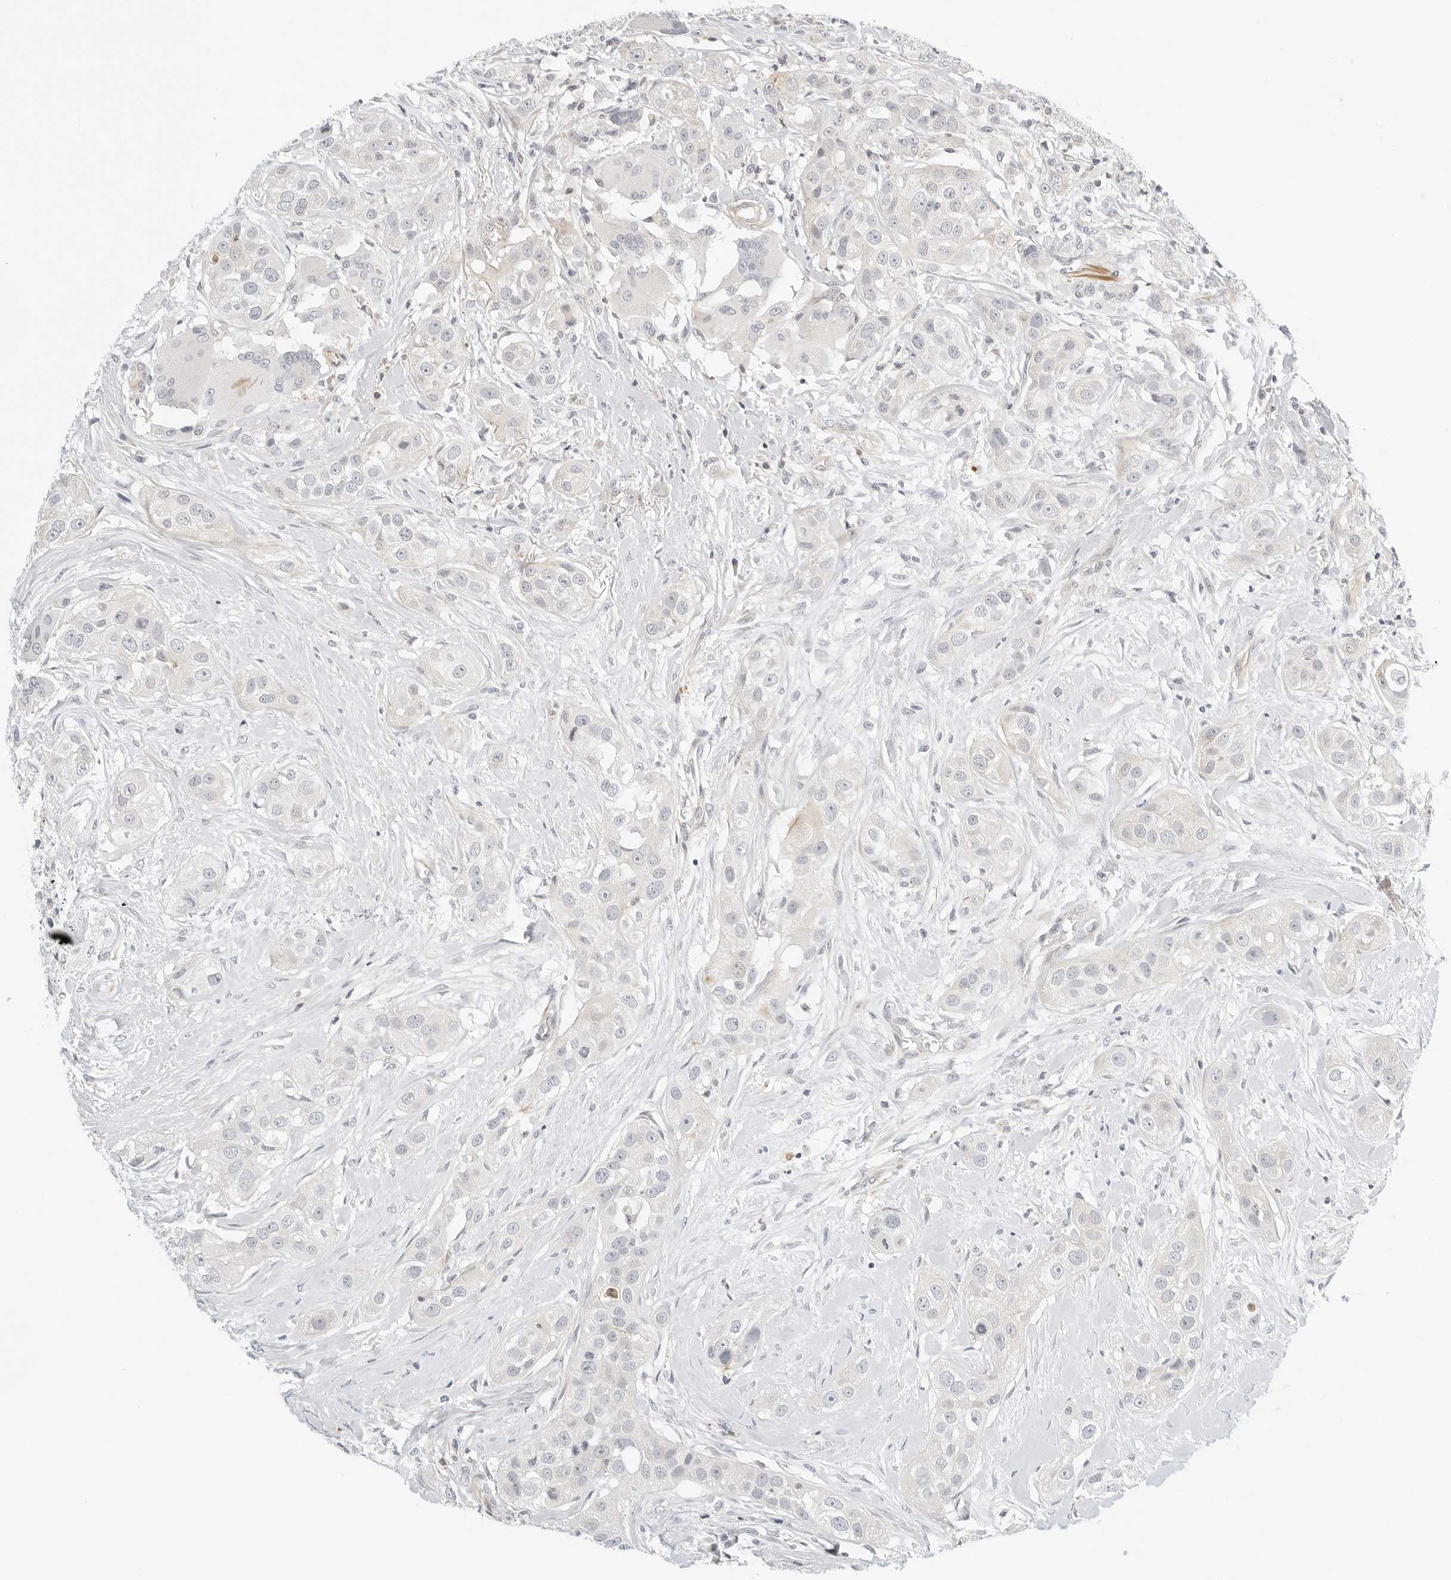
{"staining": {"intensity": "negative", "quantity": "none", "location": "none"}, "tissue": "head and neck cancer", "cell_type": "Tumor cells", "image_type": "cancer", "snomed": [{"axis": "morphology", "description": "Normal tissue, NOS"}, {"axis": "morphology", "description": "Squamous cell carcinoma, NOS"}, {"axis": "topography", "description": "Skeletal muscle"}, {"axis": "topography", "description": "Head-Neck"}], "caption": "Protein analysis of head and neck squamous cell carcinoma displays no significant expression in tumor cells.", "gene": "OSCP1", "patient": {"sex": "male", "age": 51}}